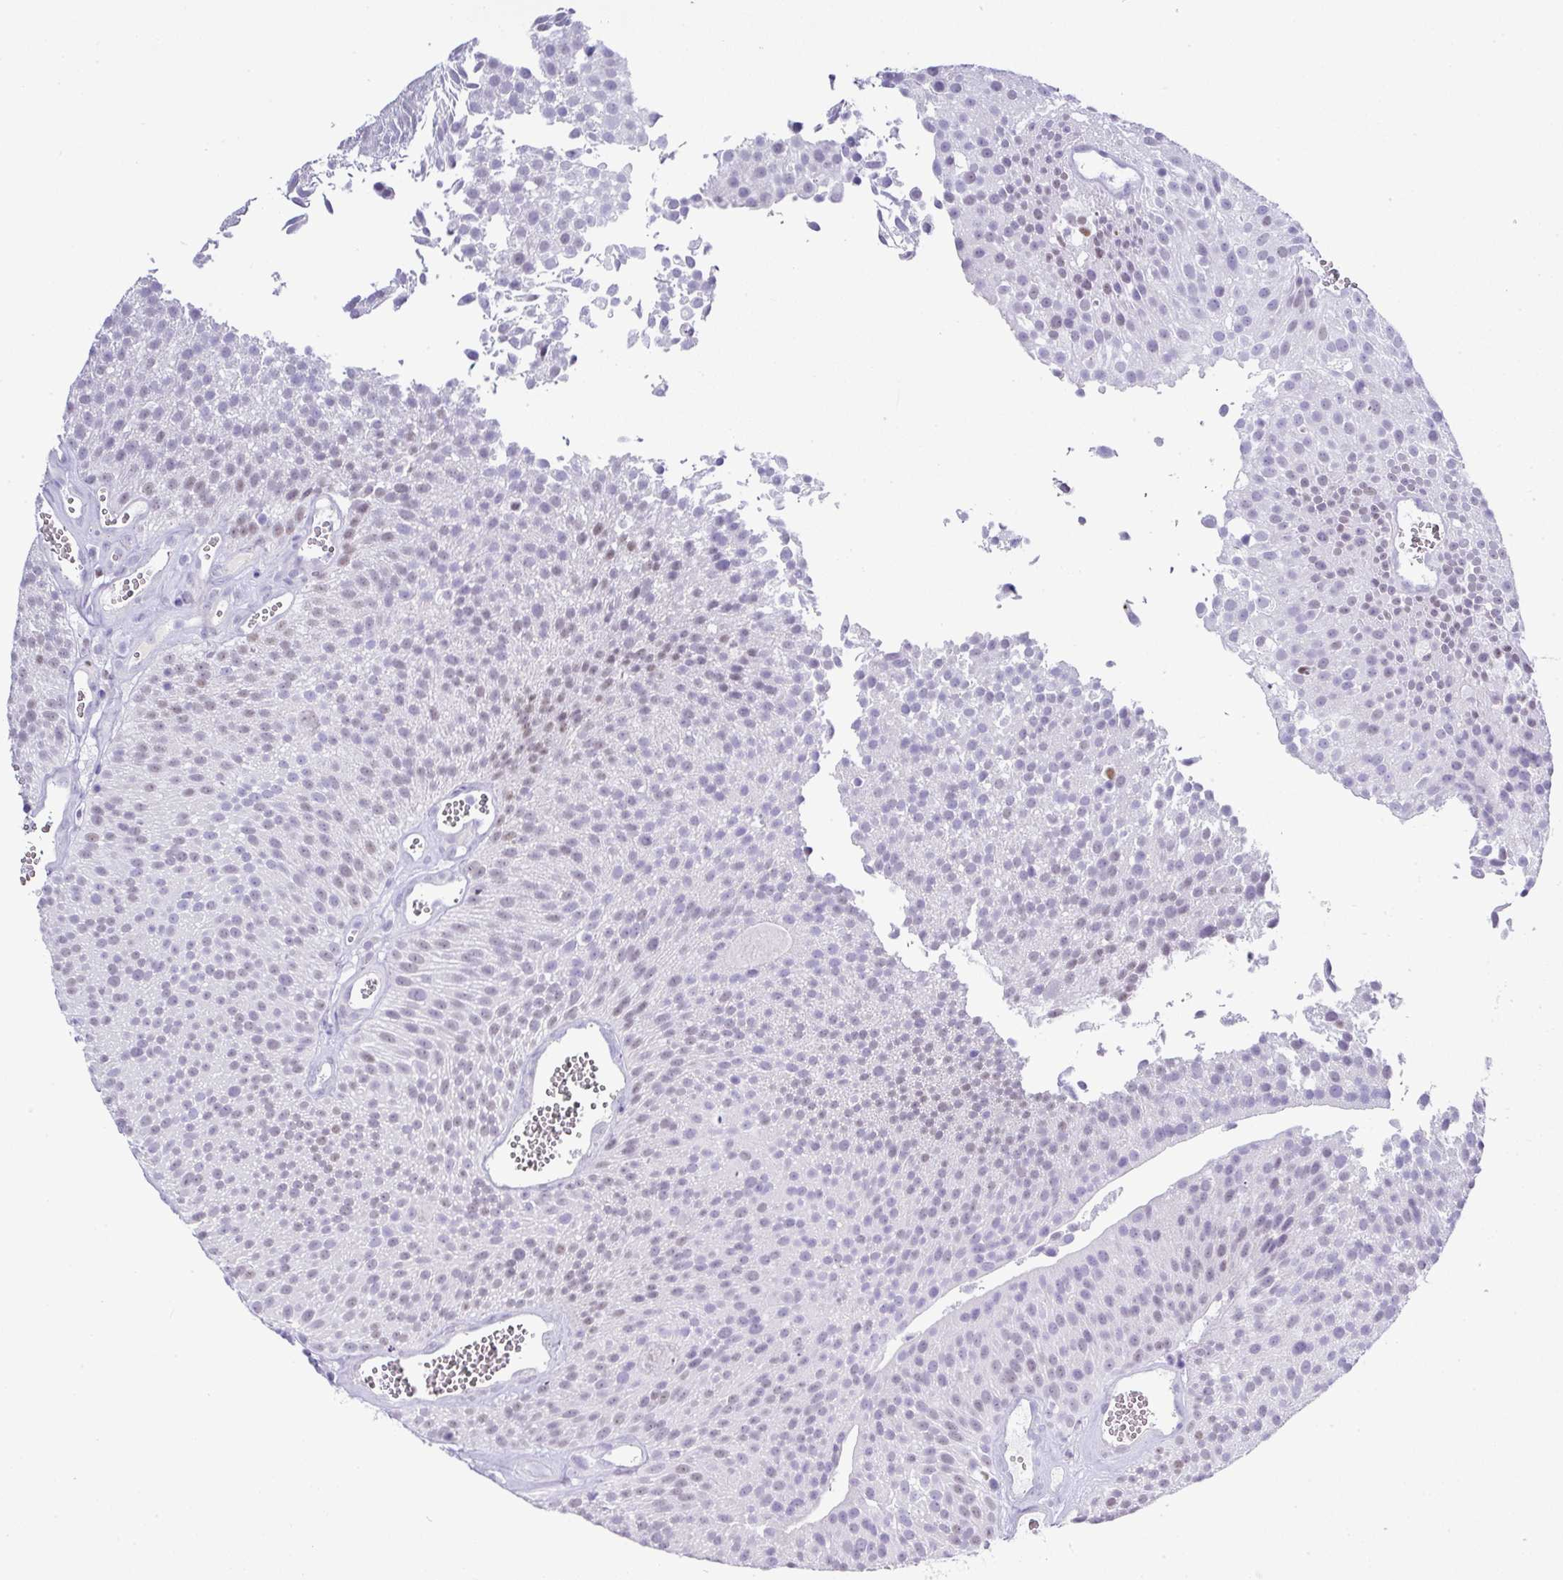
{"staining": {"intensity": "weak", "quantity": "<25%", "location": "nuclear"}, "tissue": "urothelial cancer", "cell_type": "Tumor cells", "image_type": "cancer", "snomed": [{"axis": "morphology", "description": "Urothelial carcinoma, Low grade"}, {"axis": "topography", "description": "Urinary bladder"}], "caption": "An immunohistochemistry histopathology image of urothelial carcinoma (low-grade) is shown. There is no staining in tumor cells of urothelial carcinoma (low-grade).", "gene": "BCL11A", "patient": {"sex": "female", "age": 79}}